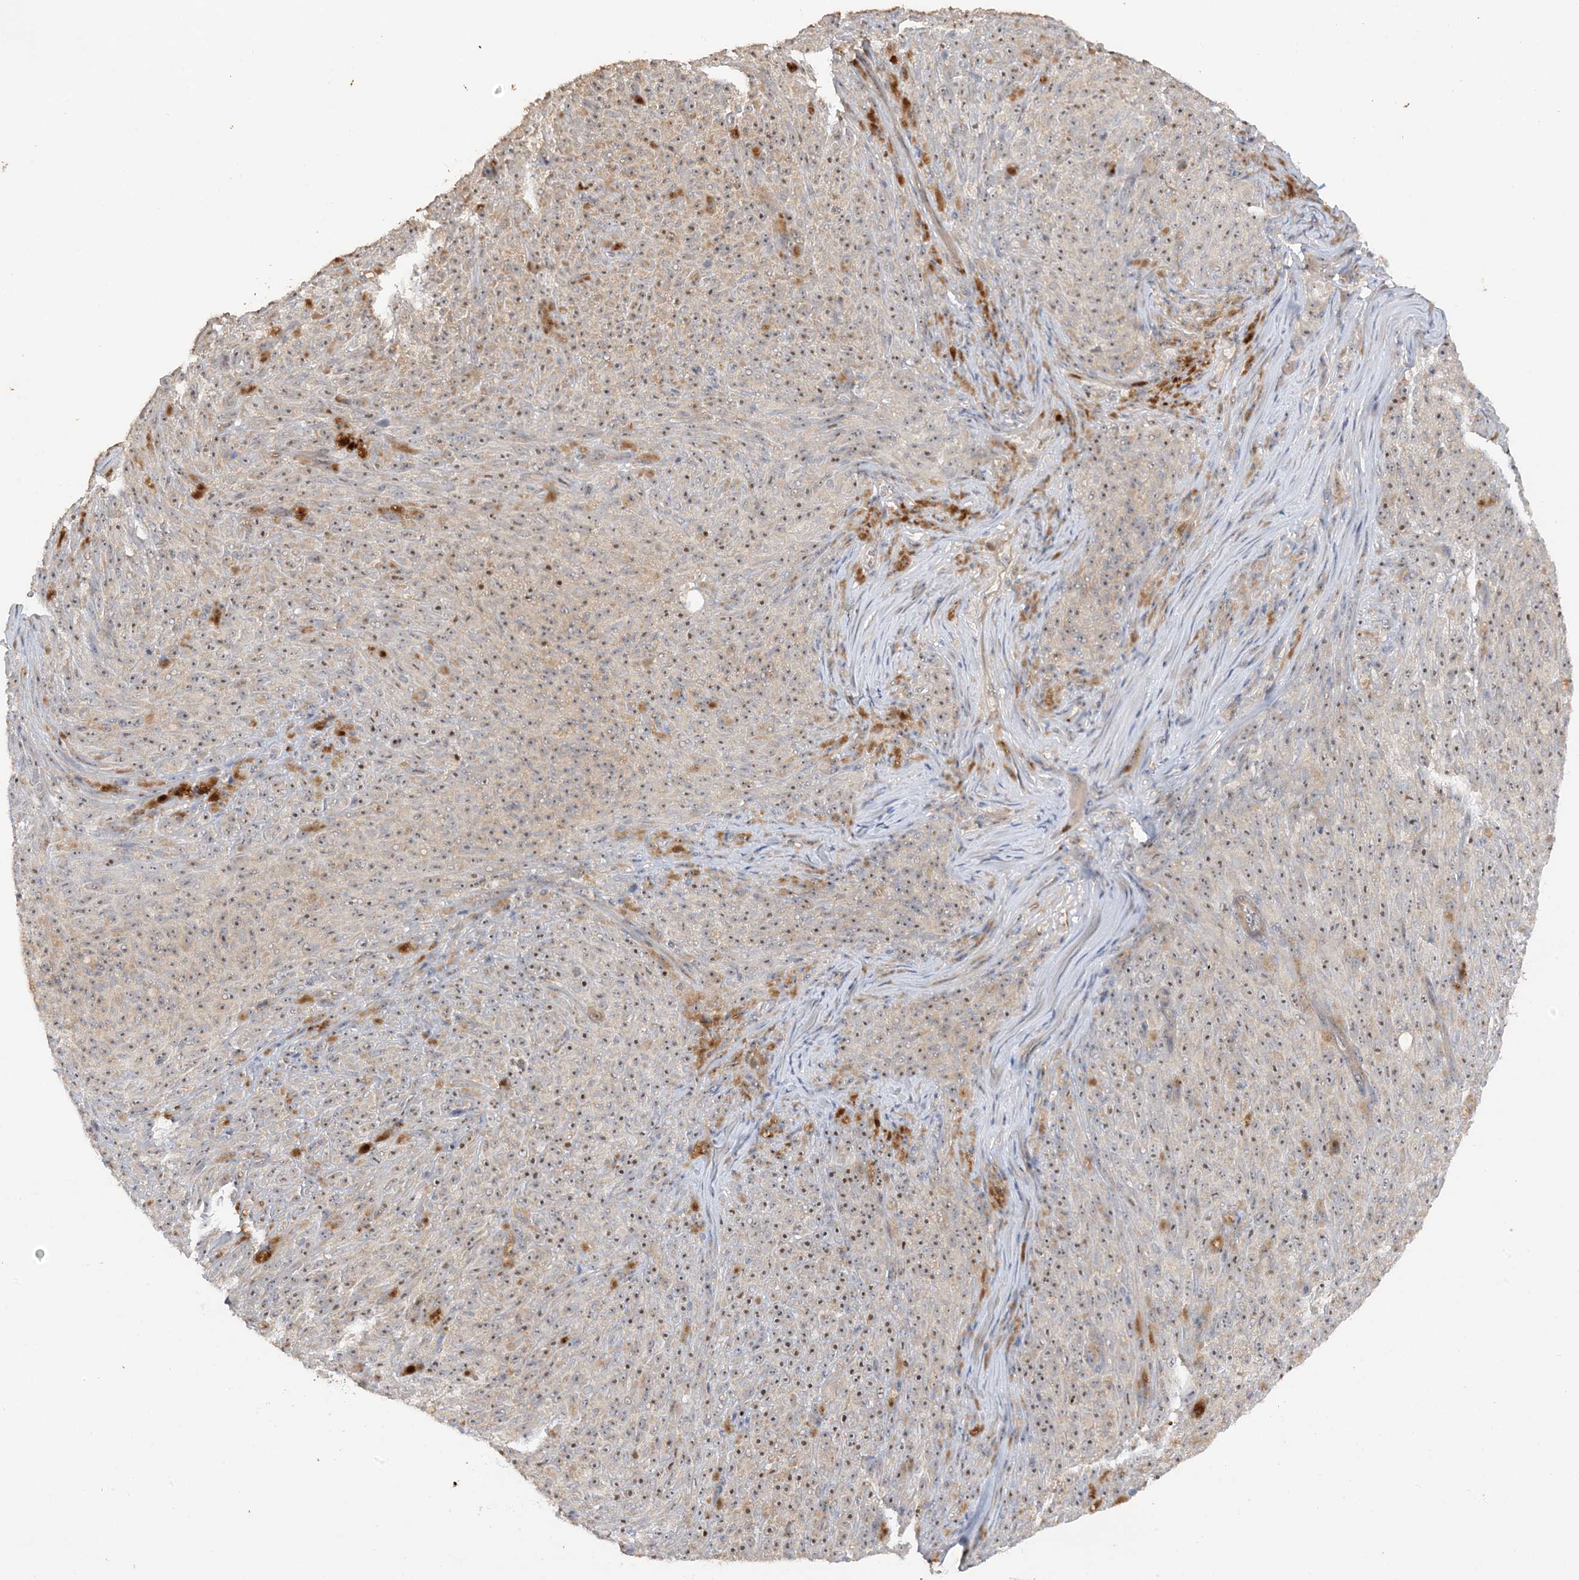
{"staining": {"intensity": "moderate", "quantity": ">75%", "location": "nuclear"}, "tissue": "melanoma", "cell_type": "Tumor cells", "image_type": "cancer", "snomed": [{"axis": "morphology", "description": "Malignant melanoma, NOS"}, {"axis": "topography", "description": "Skin"}], "caption": "Melanoma stained with immunohistochemistry displays moderate nuclear expression in approximately >75% of tumor cells. (IHC, brightfield microscopy, high magnification).", "gene": "DDX18", "patient": {"sex": "female", "age": 82}}